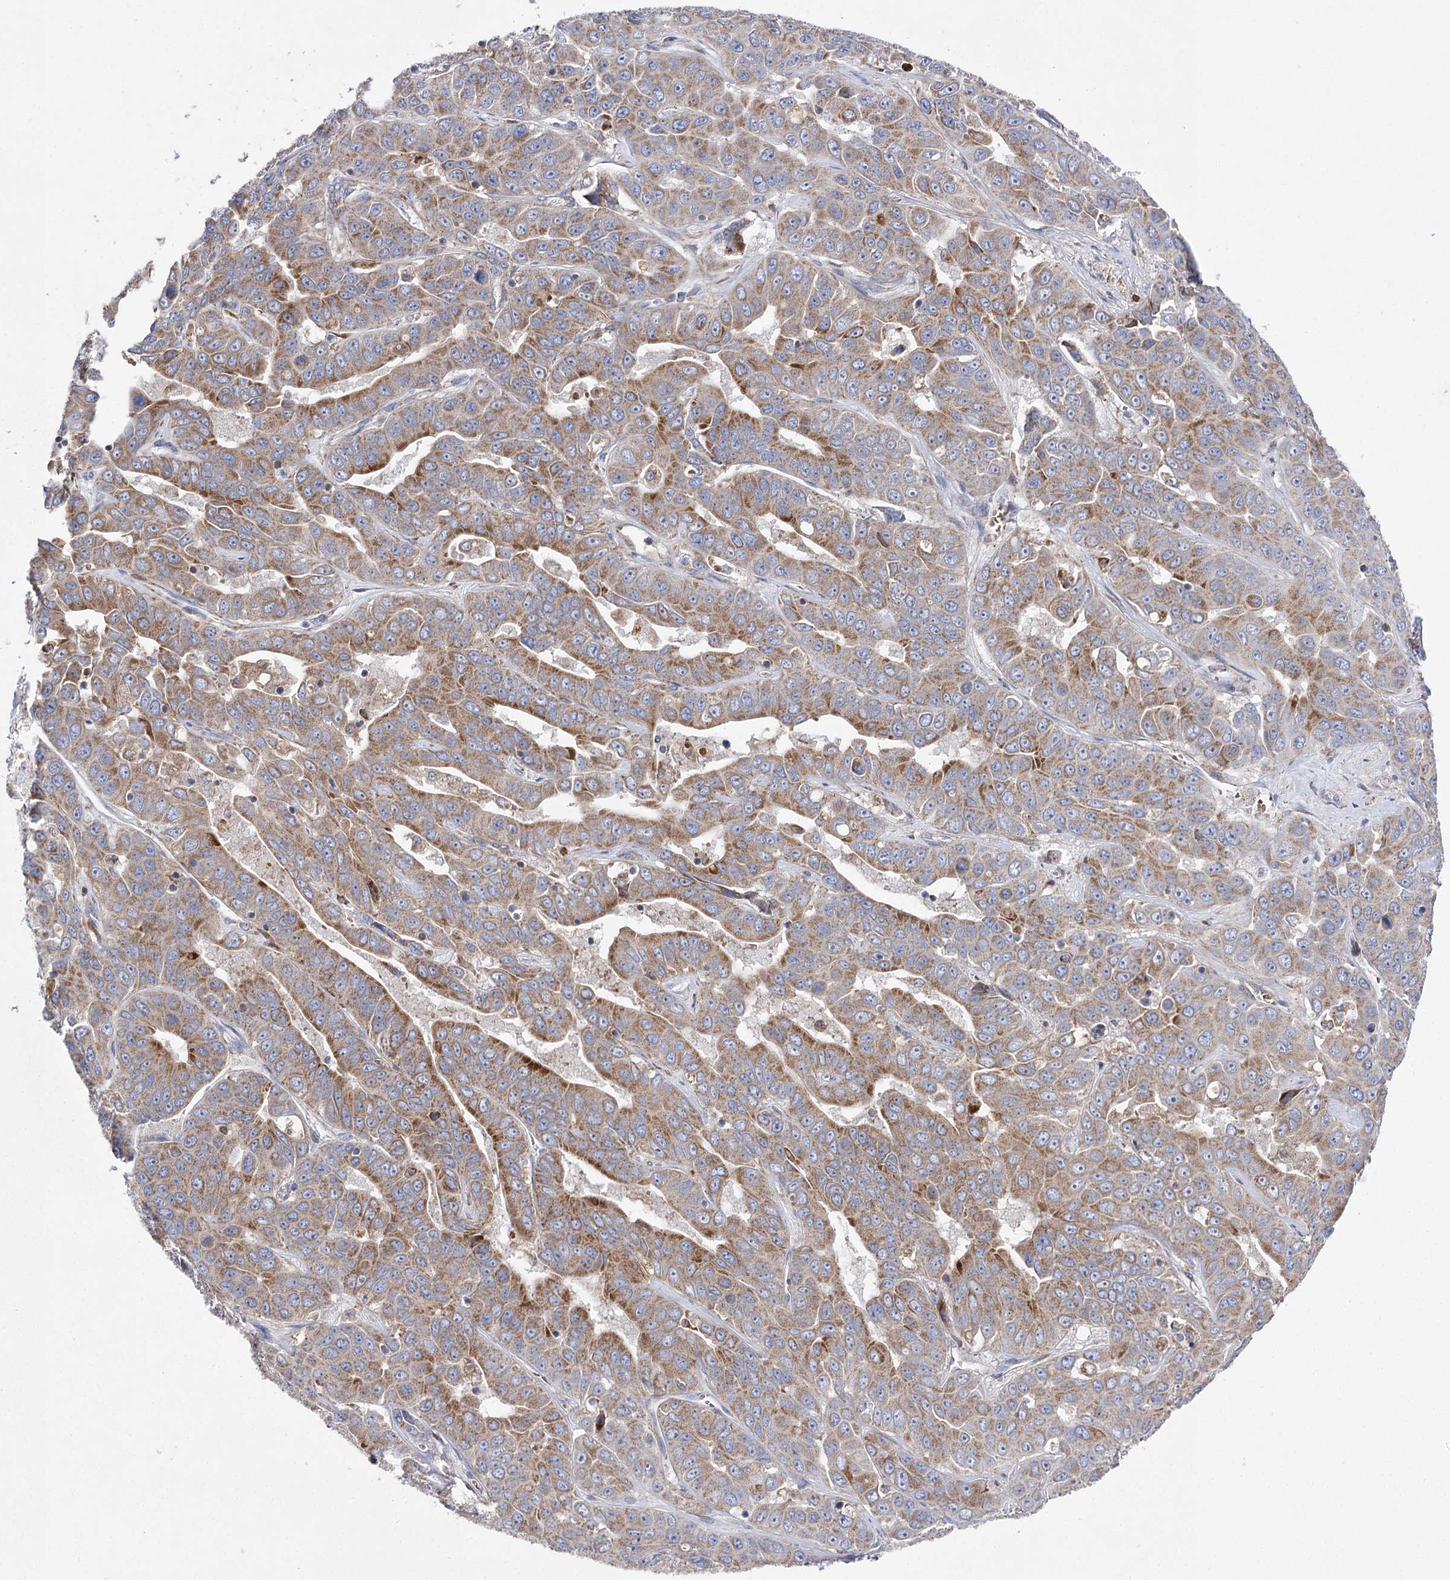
{"staining": {"intensity": "moderate", "quantity": ">75%", "location": "cytoplasmic/membranous"}, "tissue": "liver cancer", "cell_type": "Tumor cells", "image_type": "cancer", "snomed": [{"axis": "morphology", "description": "Cholangiocarcinoma"}, {"axis": "topography", "description": "Liver"}], "caption": "This image demonstrates immunohistochemistry staining of human cholangiocarcinoma (liver), with medium moderate cytoplasmic/membranous positivity in approximately >75% of tumor cells.", "gene": "COX15", "patient": {"sex": "female", "age": 52}}